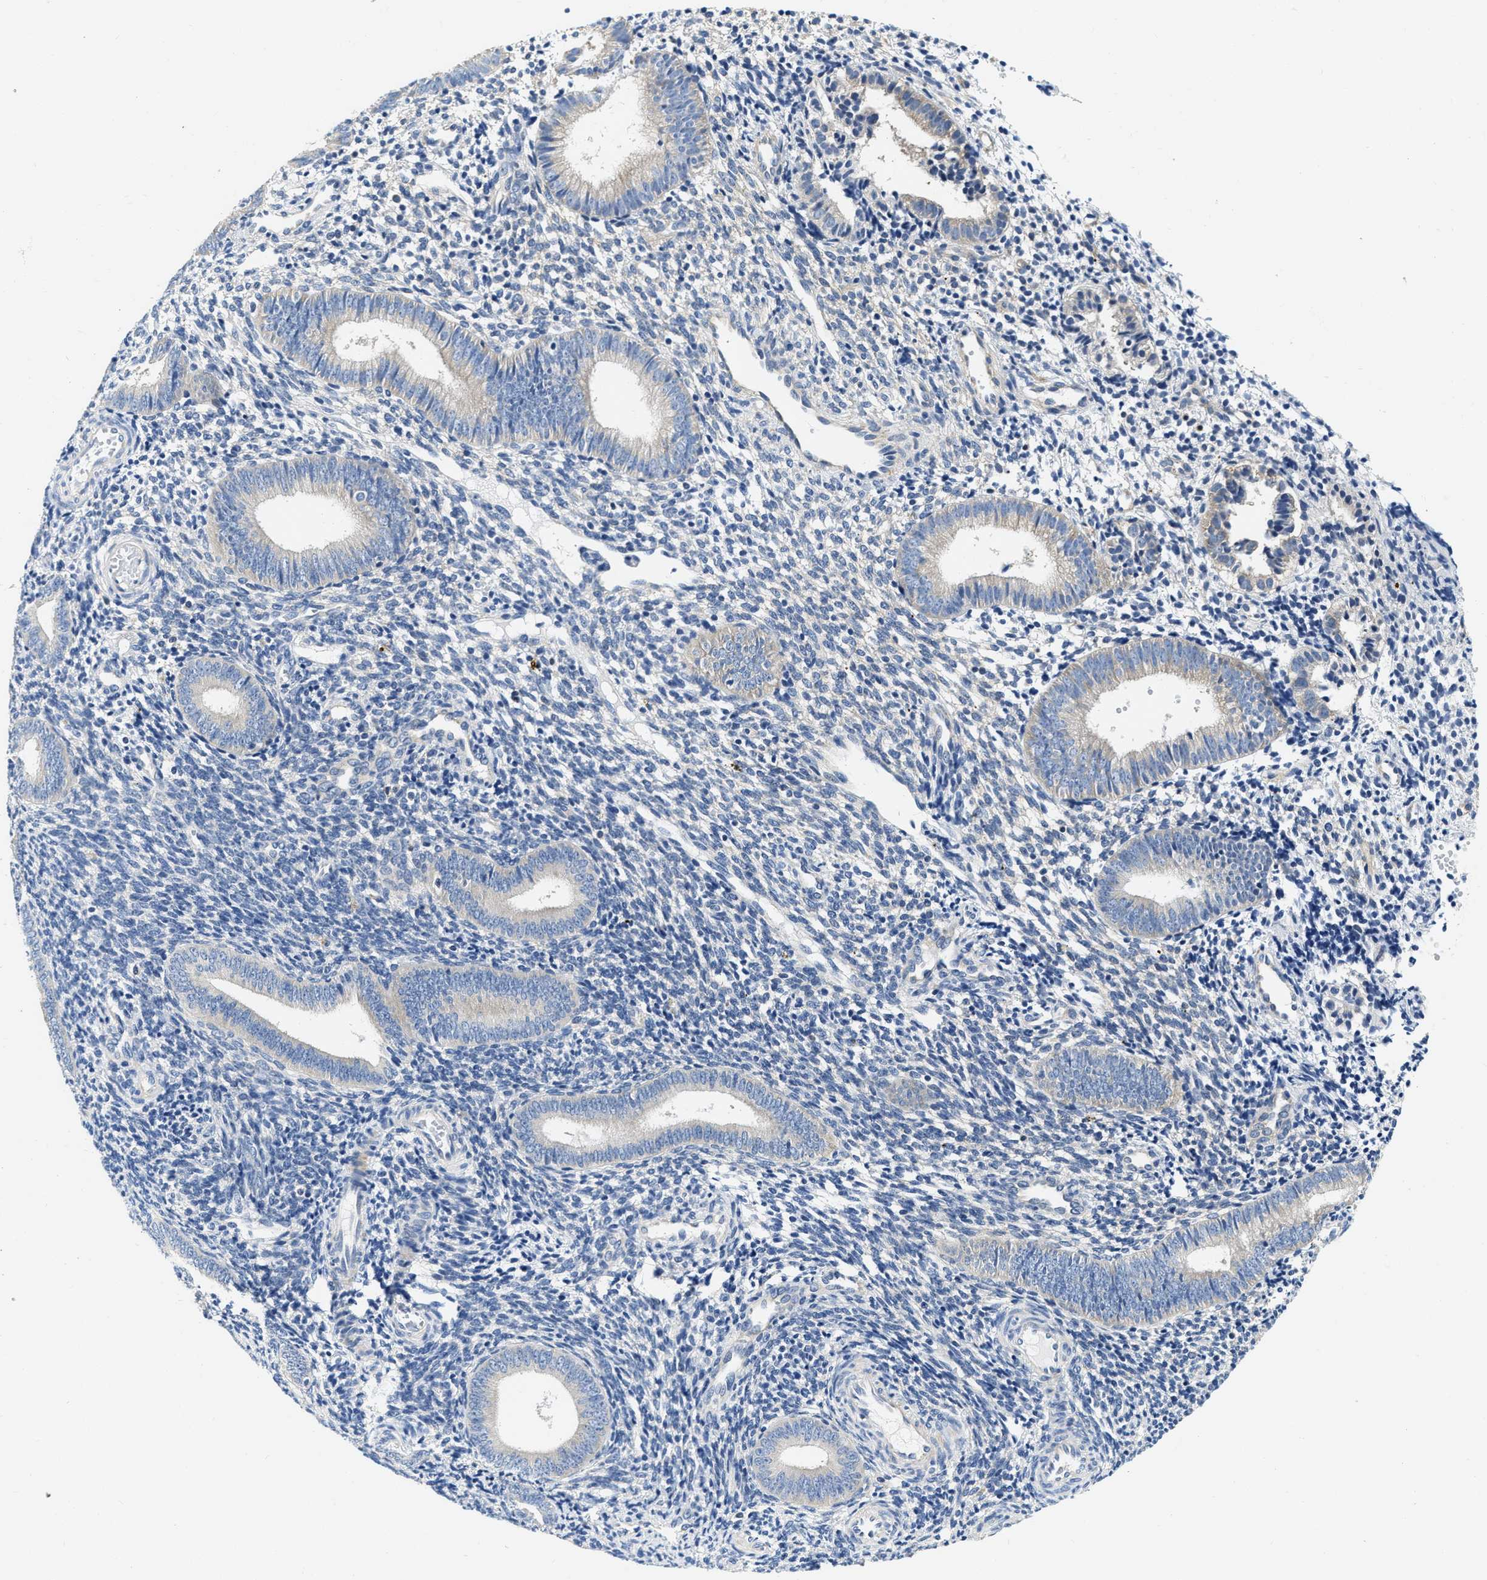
{"staining": {"intensity": "negative", "quantity": "none", "location": "none"}, "tissue": "endometrium", "cell_type": "Cells in endometrial stroma", "image_type": "normal", "snomed": [{"axis": "morphology", "description": "Normal tissue, NOS"}, {"axis": "topography", "description": "Uterus"}, {"axis": "topography", "description": "Endometrium"}], "caption": "This image is of unremarkable endometrium stained with immunohistochemistry (IHC) to label a protein in brown with the nuclei are counter-stained blue. There is no expression in cells in endometrial stroma. Nuclei are stained in blue.", "gene": "EIF2AK2", "patient": {"sex": "female", "age": 33}}